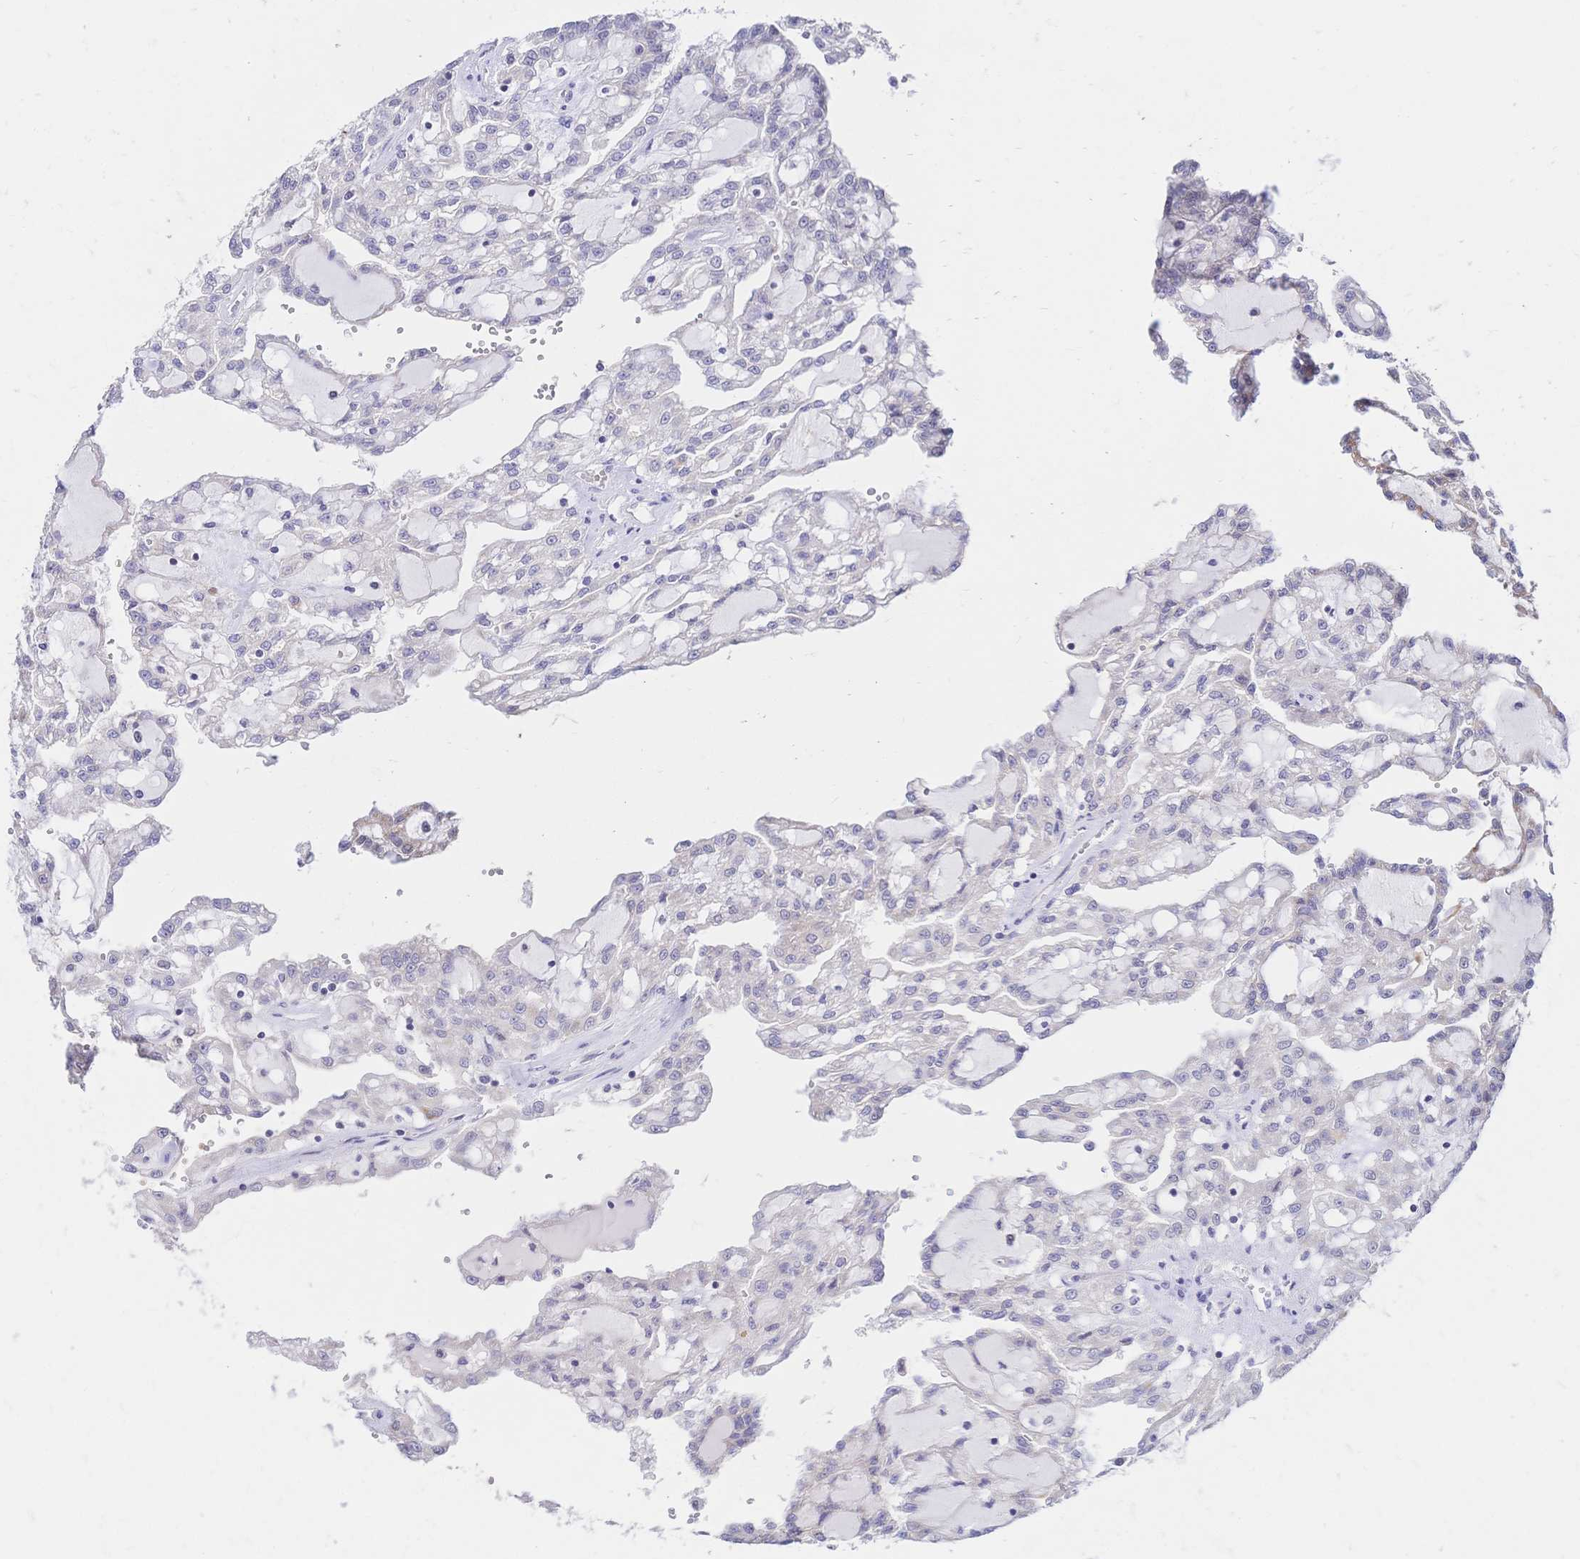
{"staining": {"intensity": "negative", "quantity": "none", "location": "none"}, "tissue": "renal cancer", "cell_type": "Tumor cells", "image_type": "cancer", "snomed": [{"axis": "morphology", "description": "Adenocarcinoma, NOS"}, {"axis": "topography", "description": "Kidney"}], "caption": "Immunohistochemistry photomicrograph of human renal cancer stained for a protein (brown), which displays no expression in tumor cells.", "gene": "CLEC18B", "patient": {"sex": "male", "age": 63}}